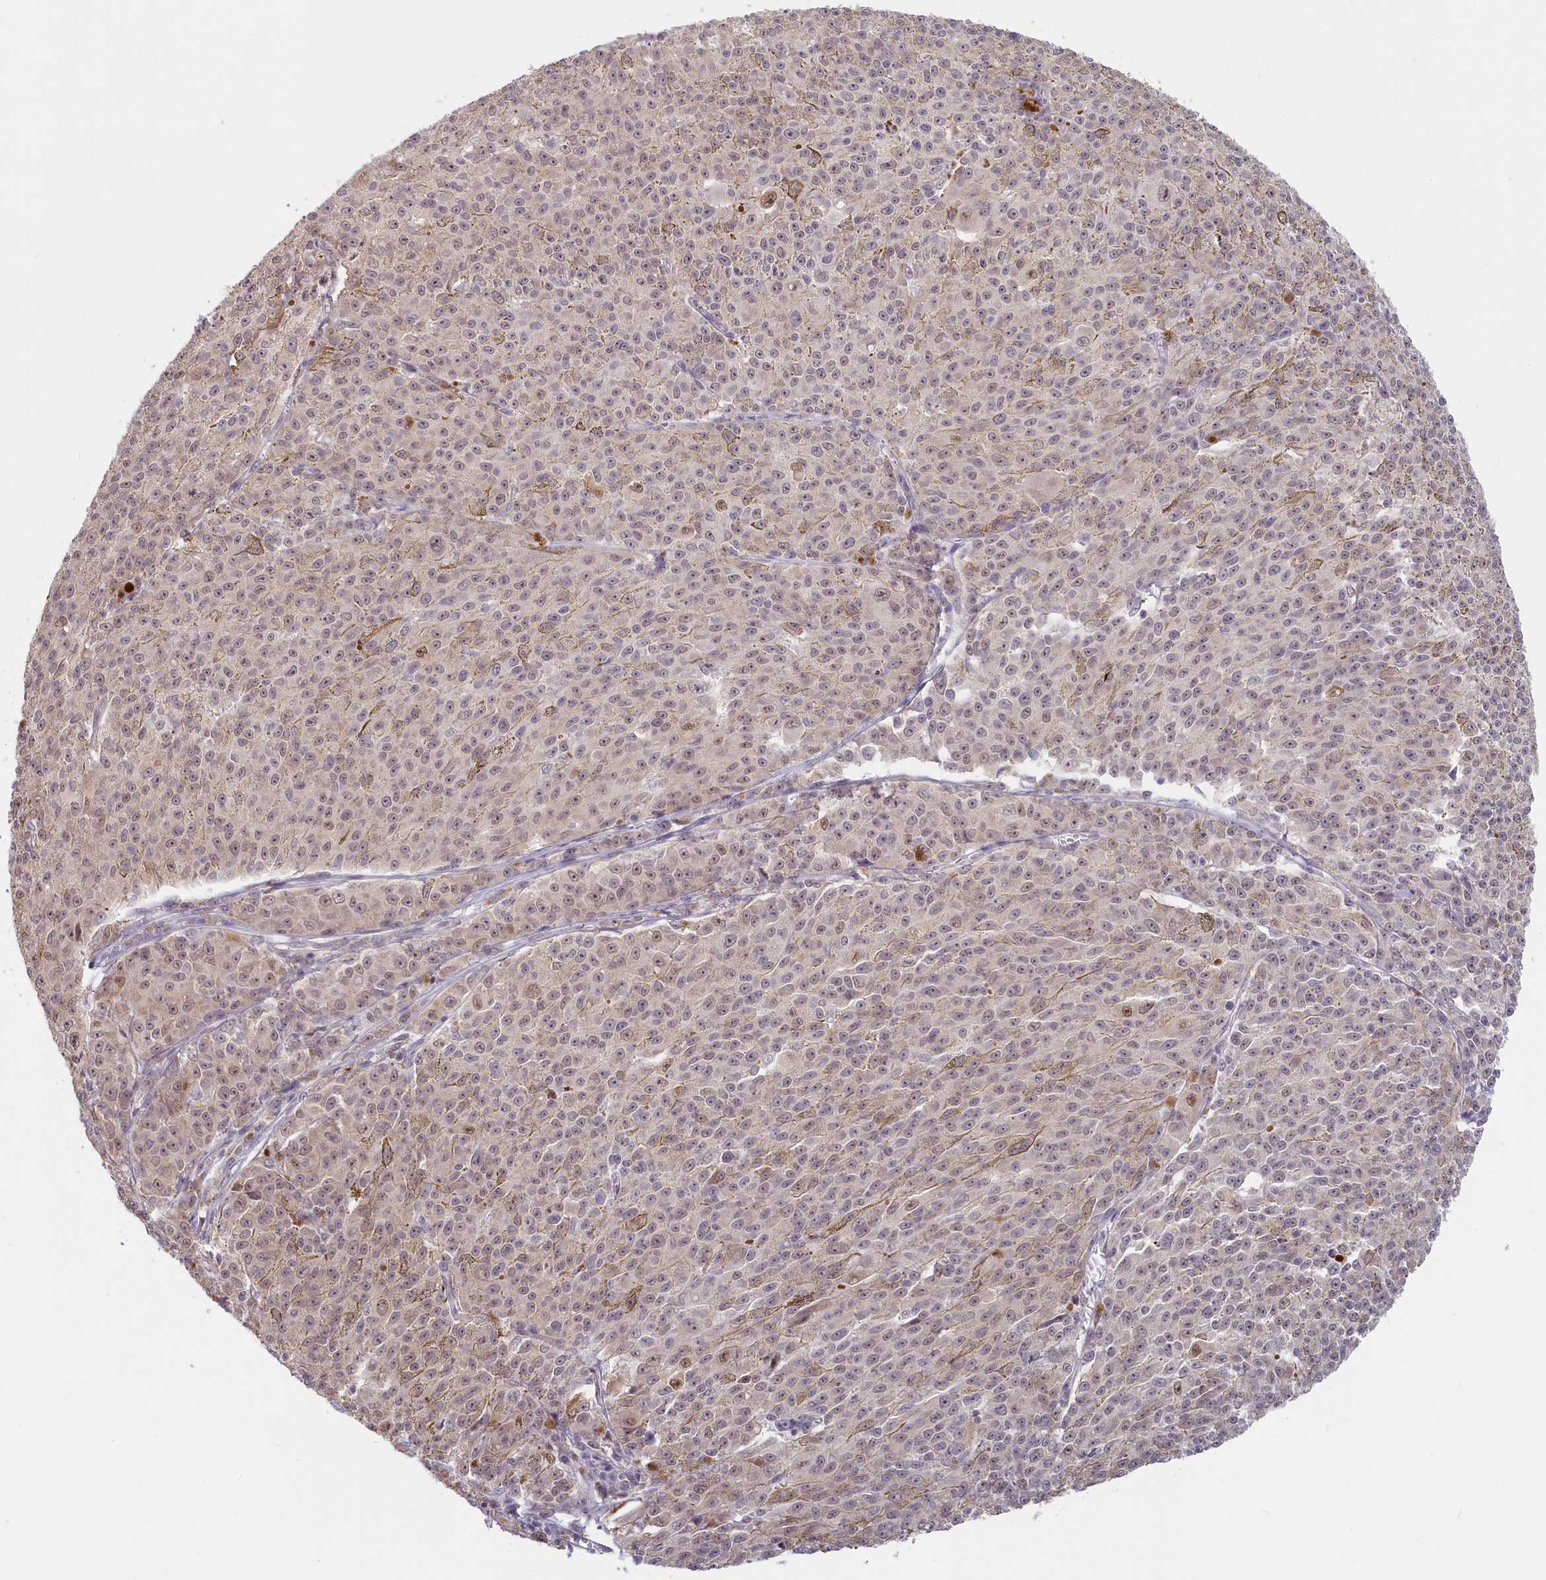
{"staining": {"intensity": "weak", "quantity": "25%-75%", "location": "nuclear"}, "tissue": "melanoma", "cell_type": "Tumor cells", "image_type": "cancer", "snomed": [{"axis": "morphology", "description": "Malignant melanoma, NOS"}, {"axis": "topography", "description": "Skin"}], "caption": "Weak nuclear expression is present in approximately 25%-75% of tumor cells in malignant melanoma. (DAB IHC with brightfield microscopy, high magnification).", "gene": "C19orf44", "patient": {"sex": "female", "age": 52}}